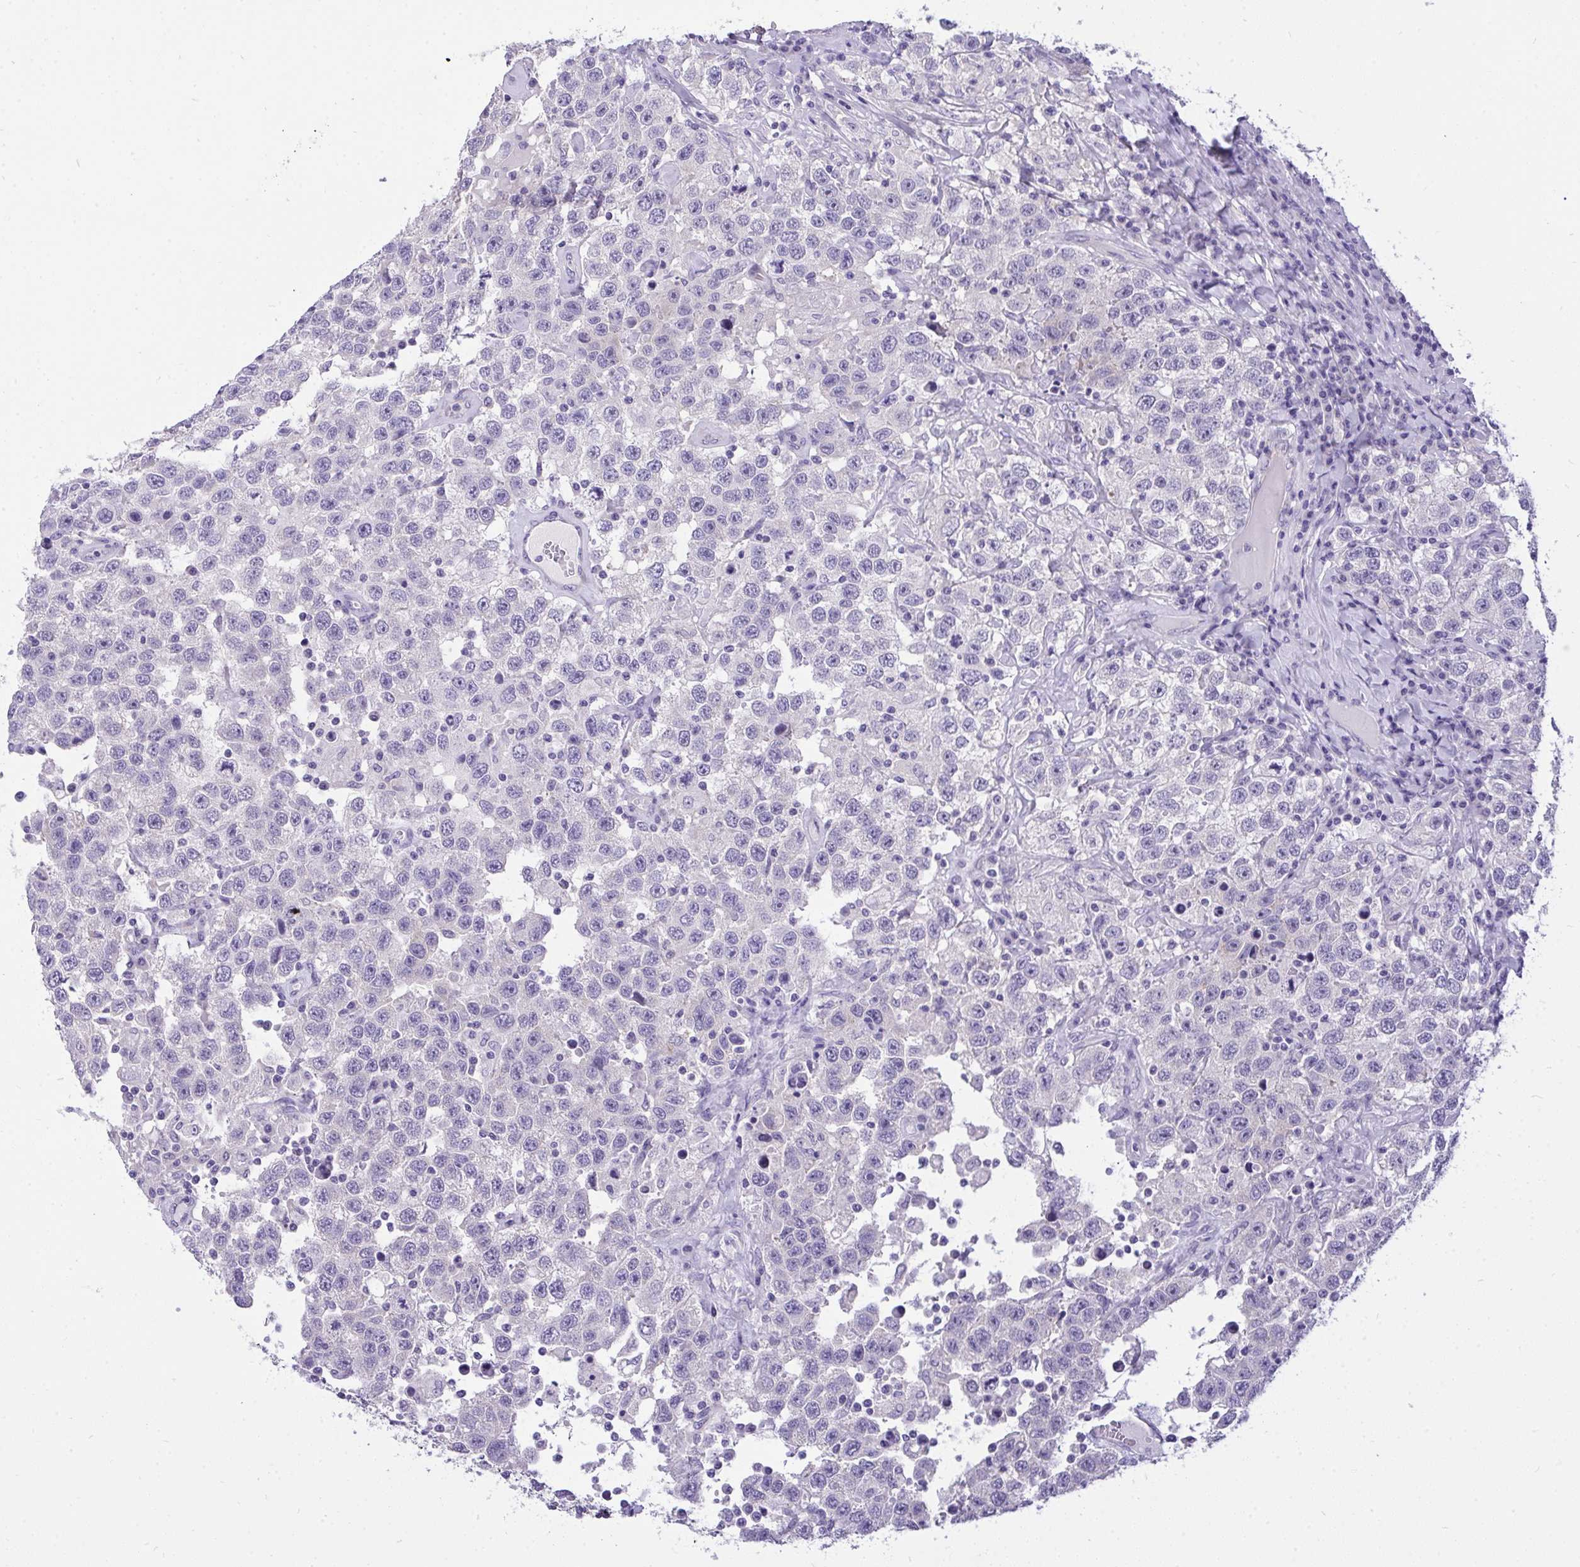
{"staining": {"intensity": "negative", "quantity": "none", "location": "none"}, "tissue": "testis cancer", "cell_type": "Tumor cells", "image_type": "cancer", "snomed": [{"axis": "morphology", "description": "Seminoma, NOS"}, {"axis": "topography", "description": "Testis"}], "caption": "Tumor cells are negative for protein expression in human seminoma (testis).", "gene": "VGLL3", "patient": {"sex": "male", "age": 41}}